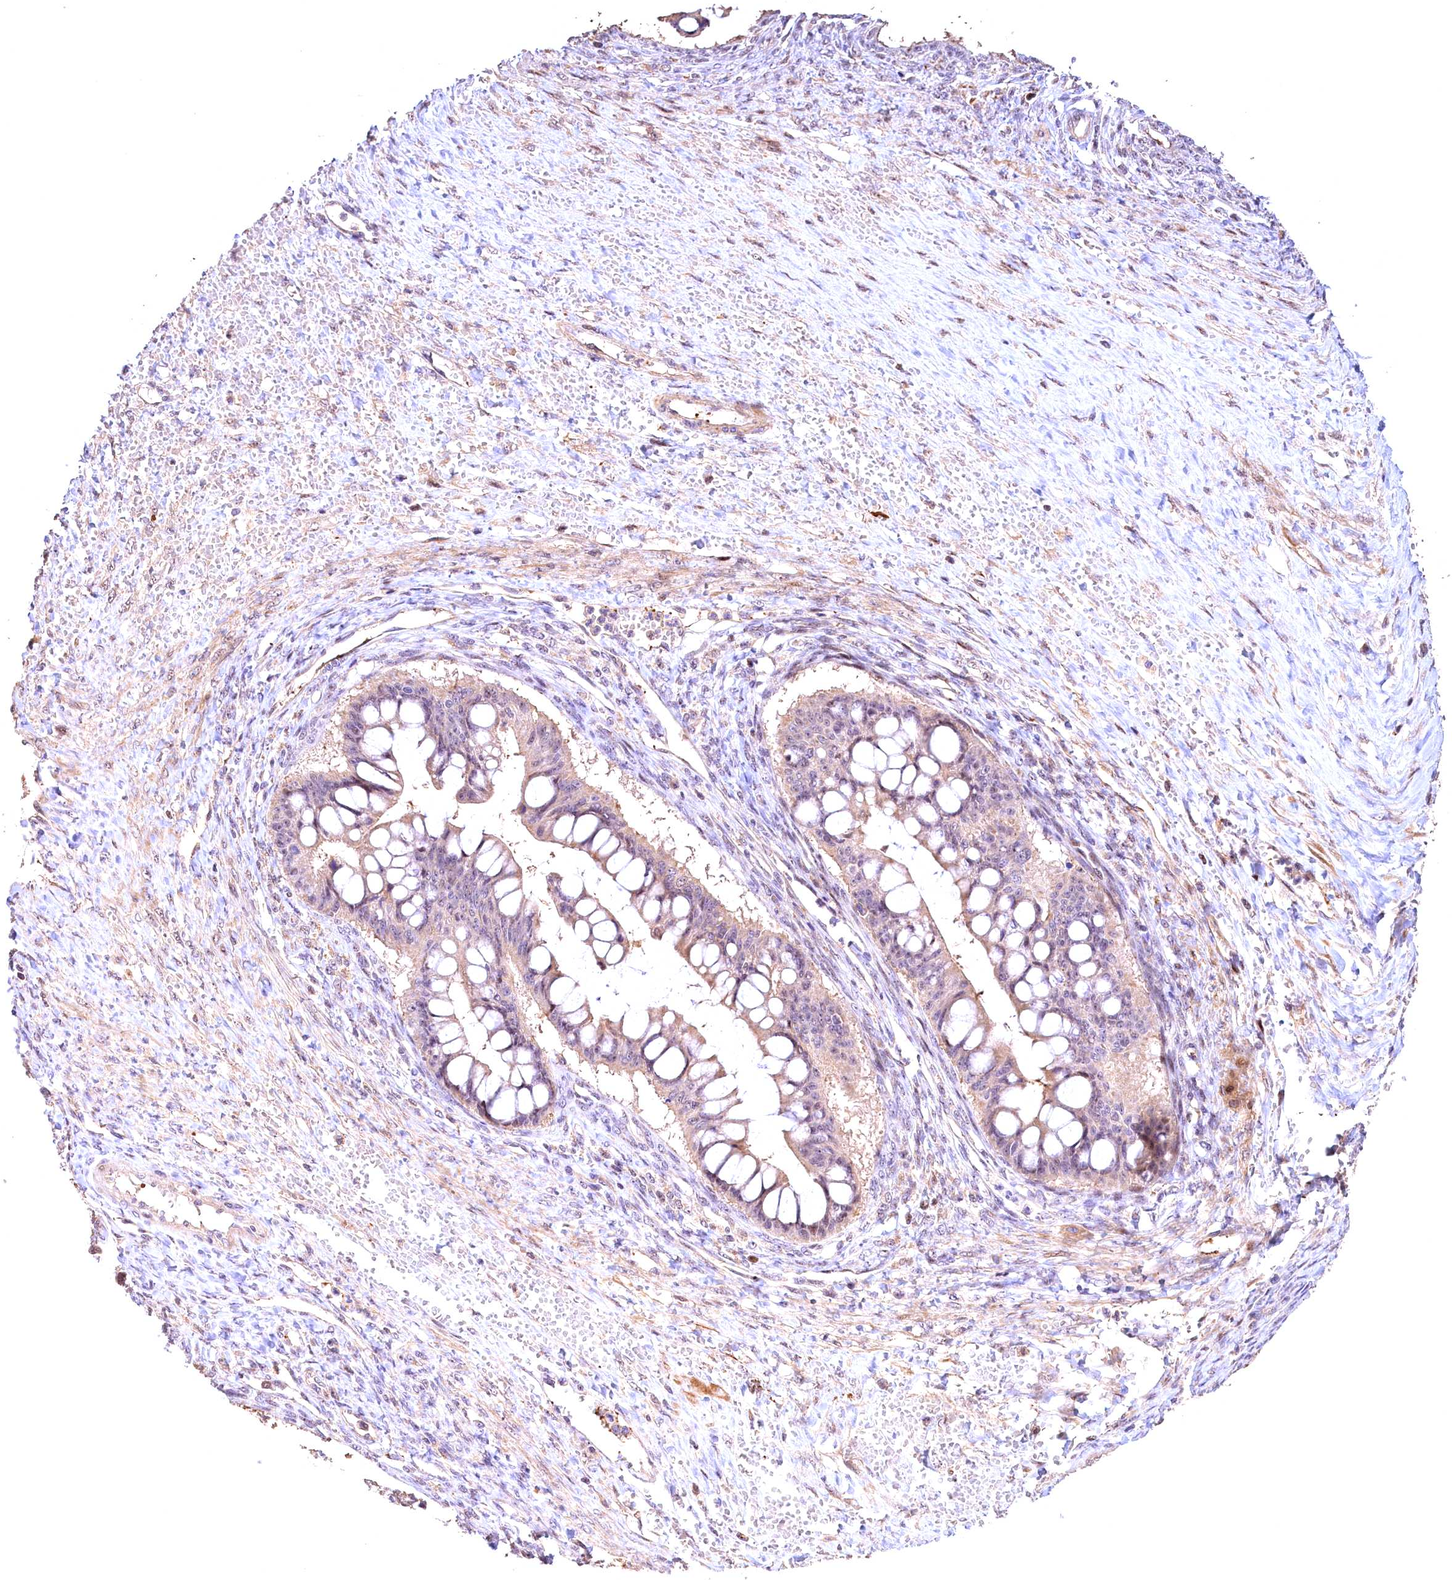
{"staining": {"intensity": "weak", "quantity": "25%-75%", "location": "cytoplasmic/membranous"}, "tissue": "ovarian cancer", "cell_type": "Tumor cells", "image_type": "cancer", "snomed": [{"axis": "morphology", "description": "Cystadenocarcinoma, mucinous, NOS"}, {"axis": "topography", "description": "Ovary"}], "caption": "An immunohistochemistry micrograph of tumor tissue is shown. Protein staining in brown labels weak cytoplasmic/membranous positivity in ovarian cancer (mucinous cystadenocarcinoma) within tumor cells.", "gene": "FUZ", "patient": {"sex": "female", "age": 73}}